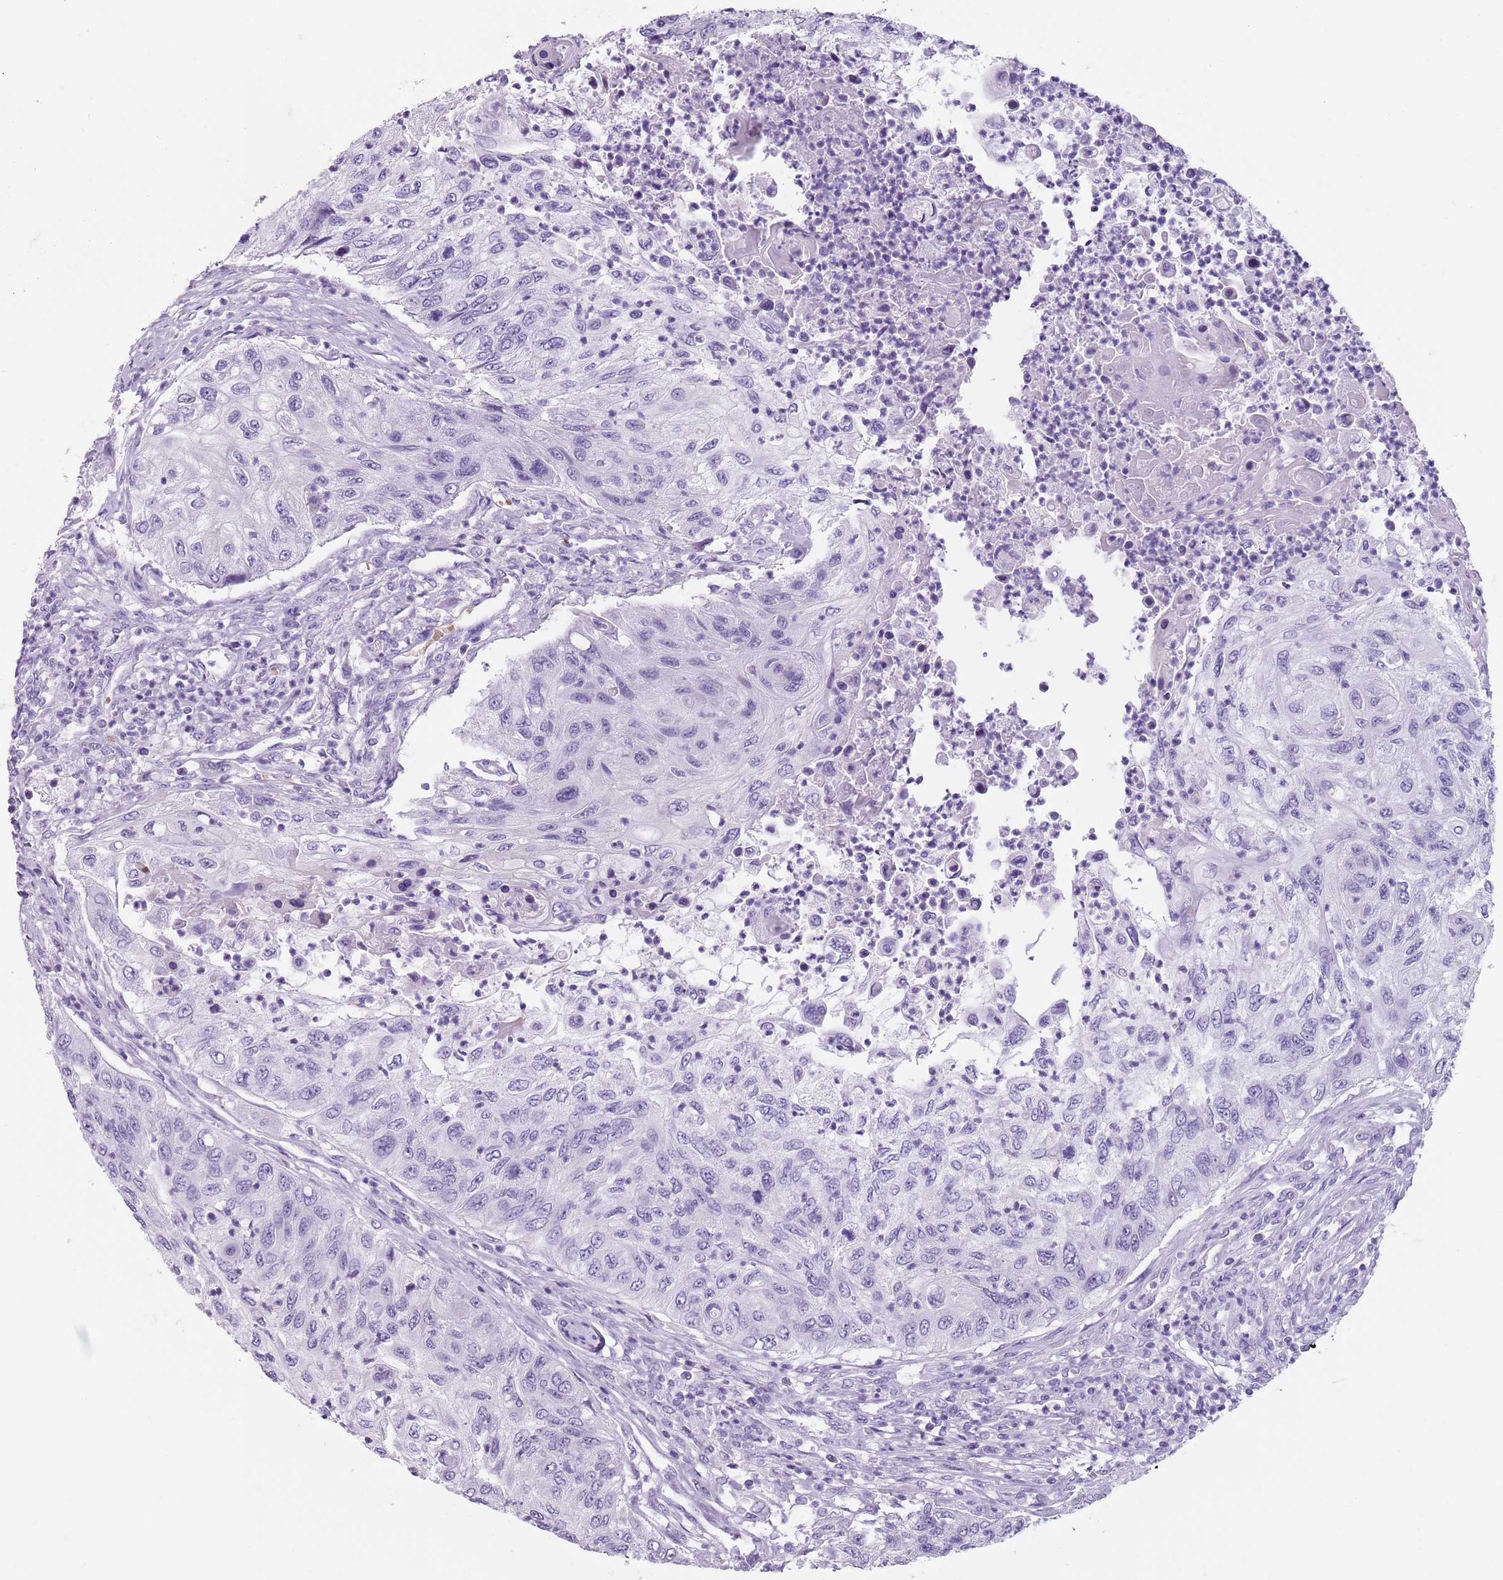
{"staining": {"intensity": "negative", "quantity": "none", "location": "none"}, "tissue": "urothelial cancer", "cell_type": "Tumor cells", "image_type": "cancer", "snomed": [{"axis": "morphology", "description": "Urothelial carcinoma, High grade"}, {"axis": "topography", "description": "Urinary bladder"}], "caption": "DAB (3,3'-diaminobenzidine) immunohistochemical staining of human urothelial cancer reveals no significant positivity in tumor cells. (DAB (3,3'-diaminobenzidine) immunohistochemistry (IHC) visualized using brightfield microscopy, high magnification).", "gene": "SPESP1", "patient": {"sex": "female", "age": 60}}